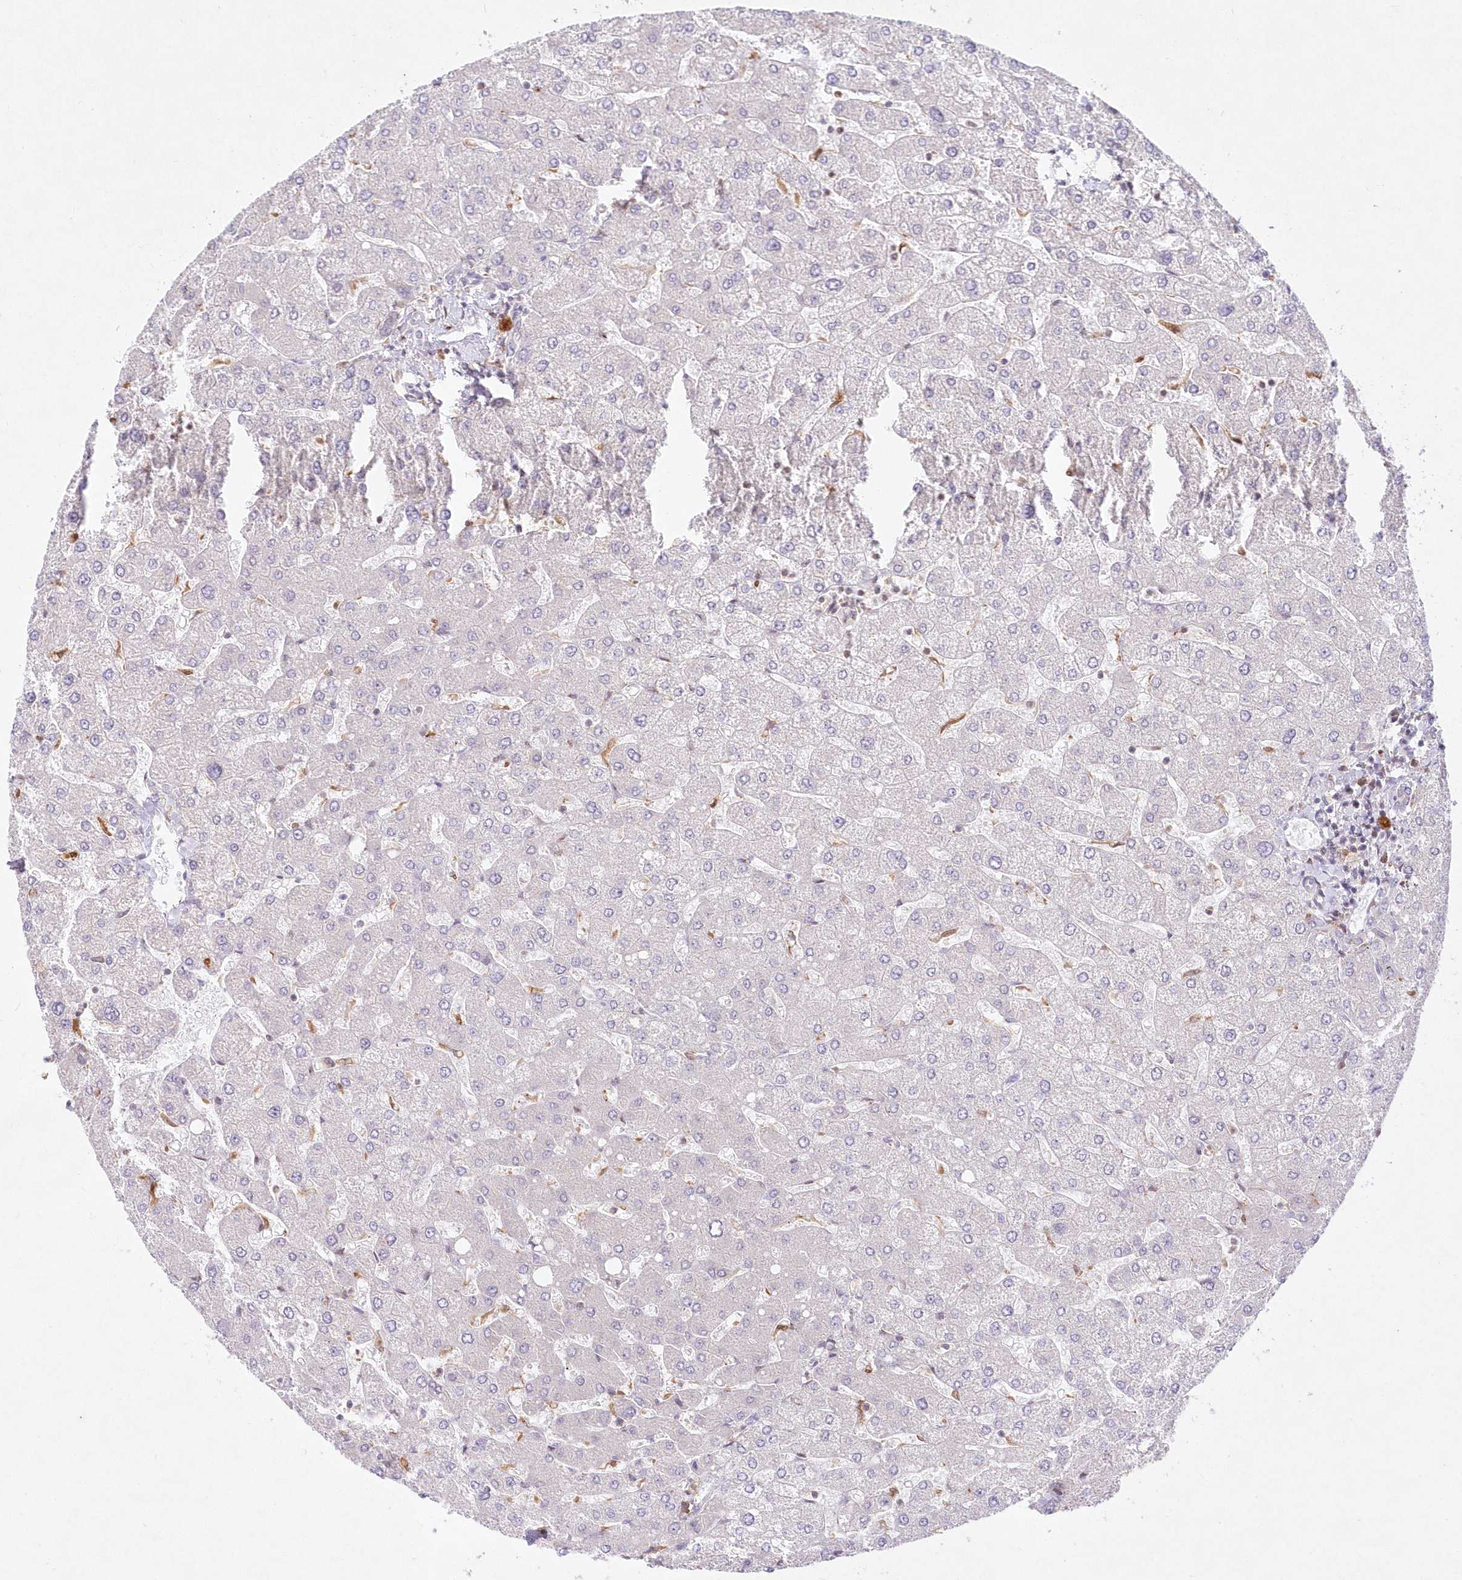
{"staining": {"intensity": "negative", "quantity": "none", "location": "none"}, "tissue": "liver", "cell_type": "Cholangiocytes", "image_type": "normal", "snomed": [{"axis": "morphology", "description": "Normal tissue, NOS"}, {"axis": "topography", "description": "Liver"}], "caption": "DAB (3,3'-diaminobenzidine) immunohistochemical staining of benign human liver exhibits no significant expression in cholangiocytes.", "gene": "LDB1", "patient": {"sex": "male", "age": 55}}